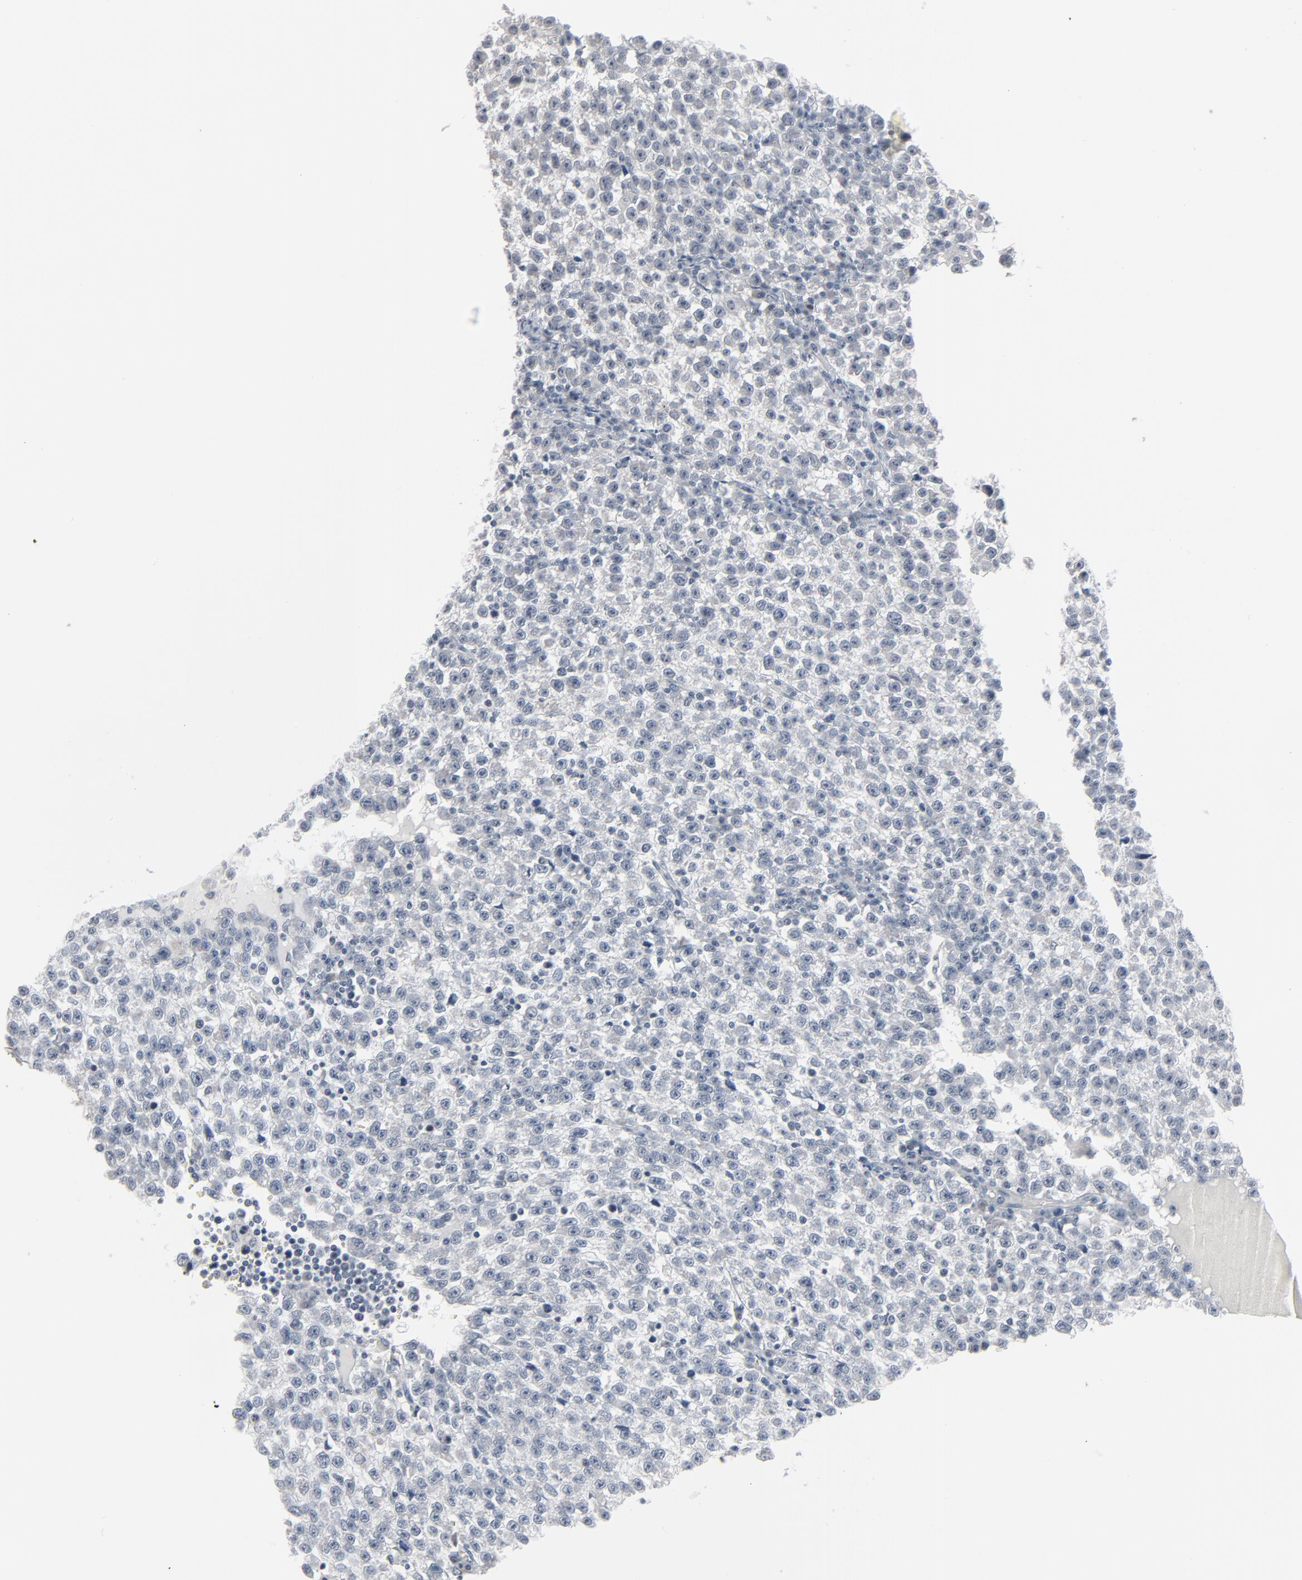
{"staining": {"intensity": "negative", "quantity": "none", "location": "none"}, "tissue": "testis cancer", "cell_type": "Tumor cells", "image_type": "cancer", "snomed": [{"axis": "morphology", "description": "Seminoma, NOS"}, {"axis": "topography", "description": "Testis"}], "caption": "Tumor cells show no significant protein expression in testis seminoma. (Stains: DAB IHC with hematoxylin counter stain, Microscopy: brightfield microscopy at high magnification).", "gene": "SAGE1", "patient": {"sex": "male", "age": 35}}